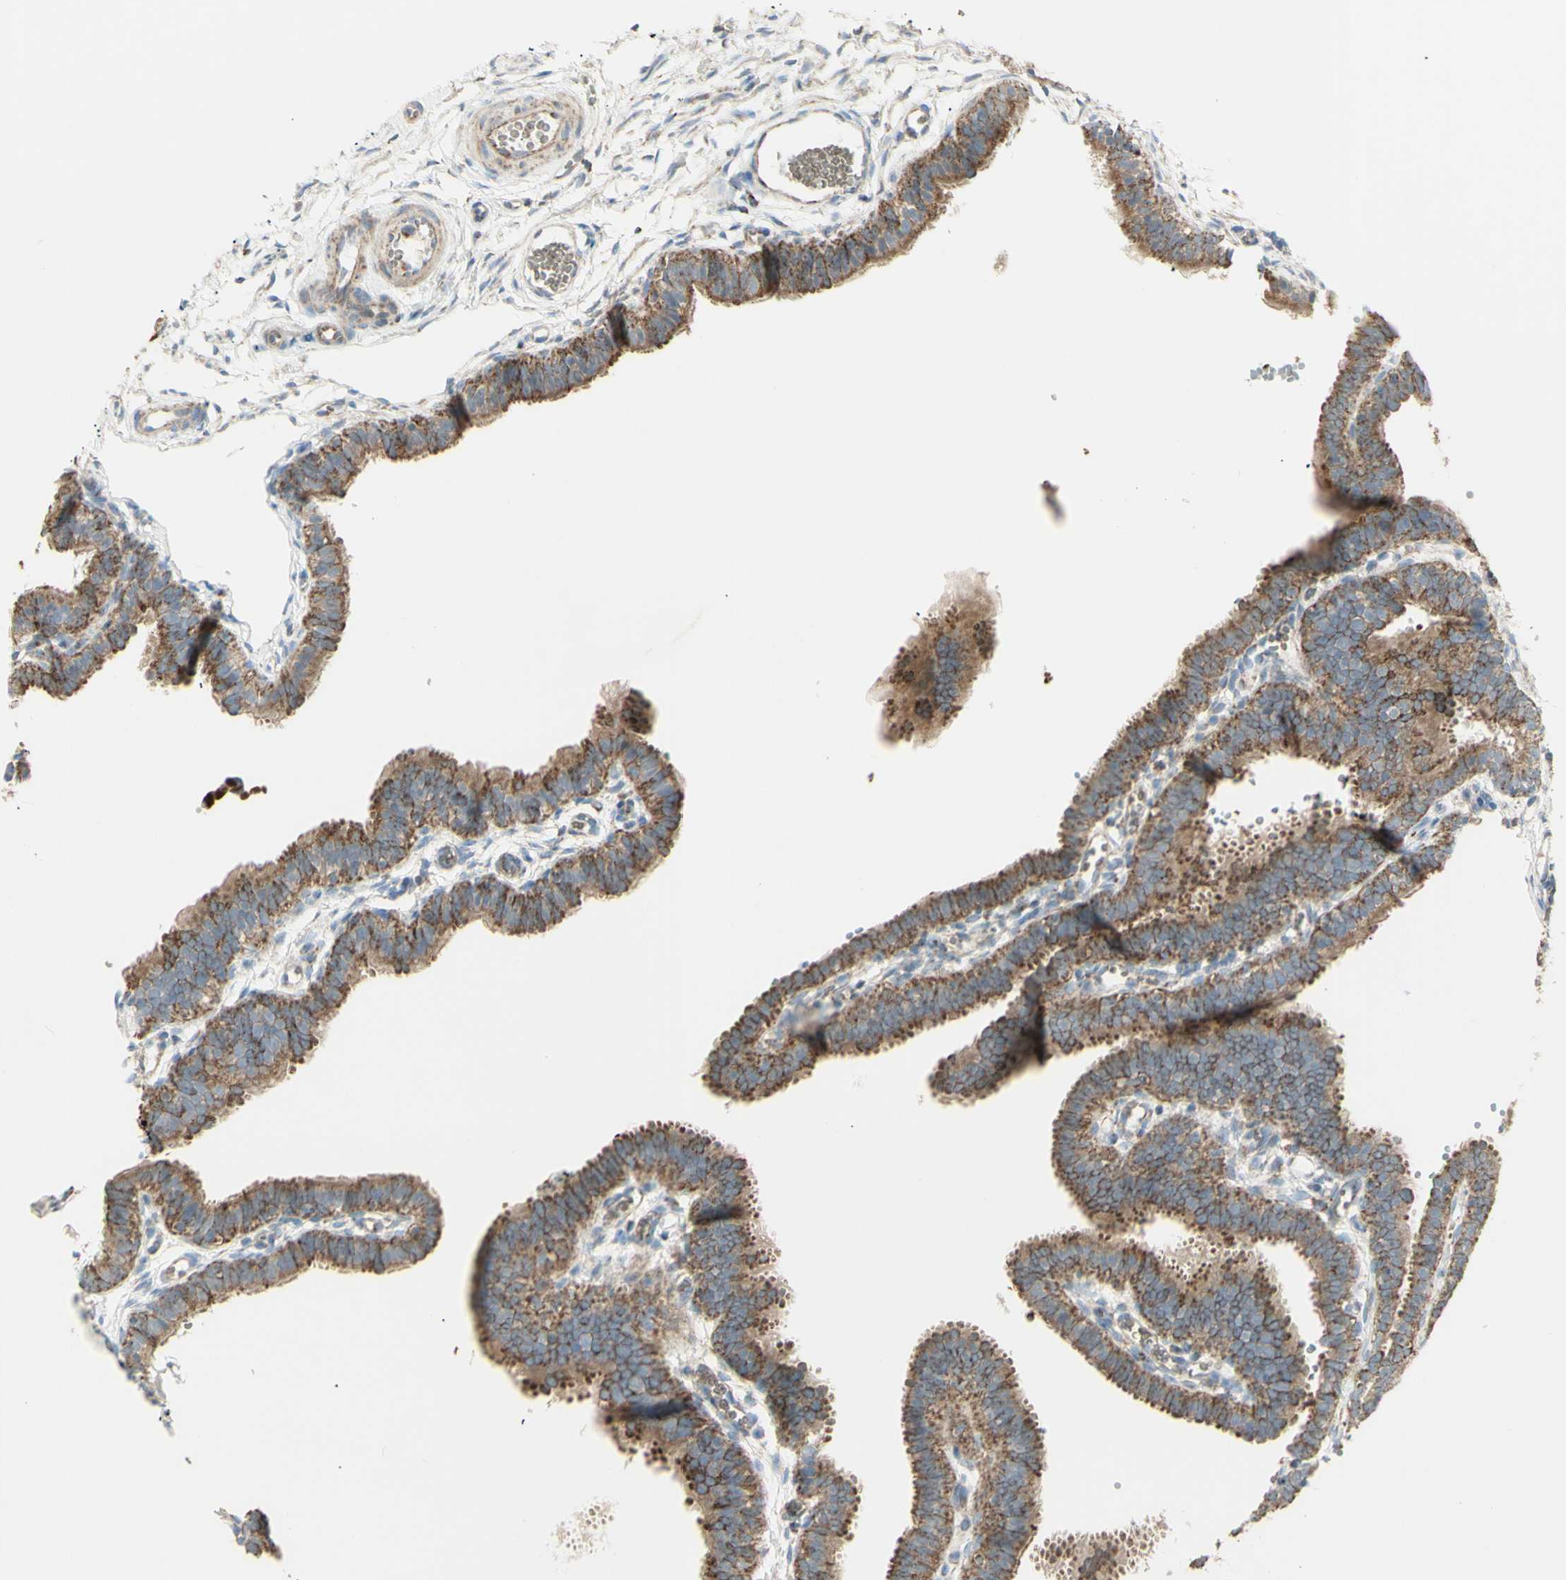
{"staining": {"intensity": "moderate", "quantity": ">75%", "location": "cytoplasmic/membranous"}, "tissue": "fallopian tube", "cell_type": "Glandular cells", "image_type": "normal", "snomed": [{"axis": "morphology", "description": "Normal tissue, NOS"}, {"axis": "topography", "description": "Fallopian tube"}, {"axis": "topography", "description": "Placenta"}], "caption": "Protein staining reveals moderate cytoplasmic/membranous positivity in about >75% of glandular cells in normal fallopian tube. (Stains: DAB (3,3'-diaminobenzidine) in brown, nuclei in blue, Microscopy: brightfield microscopy at high magnification).", "gene": "LETM1", "patient": {"sex": "female", "age": 34}}